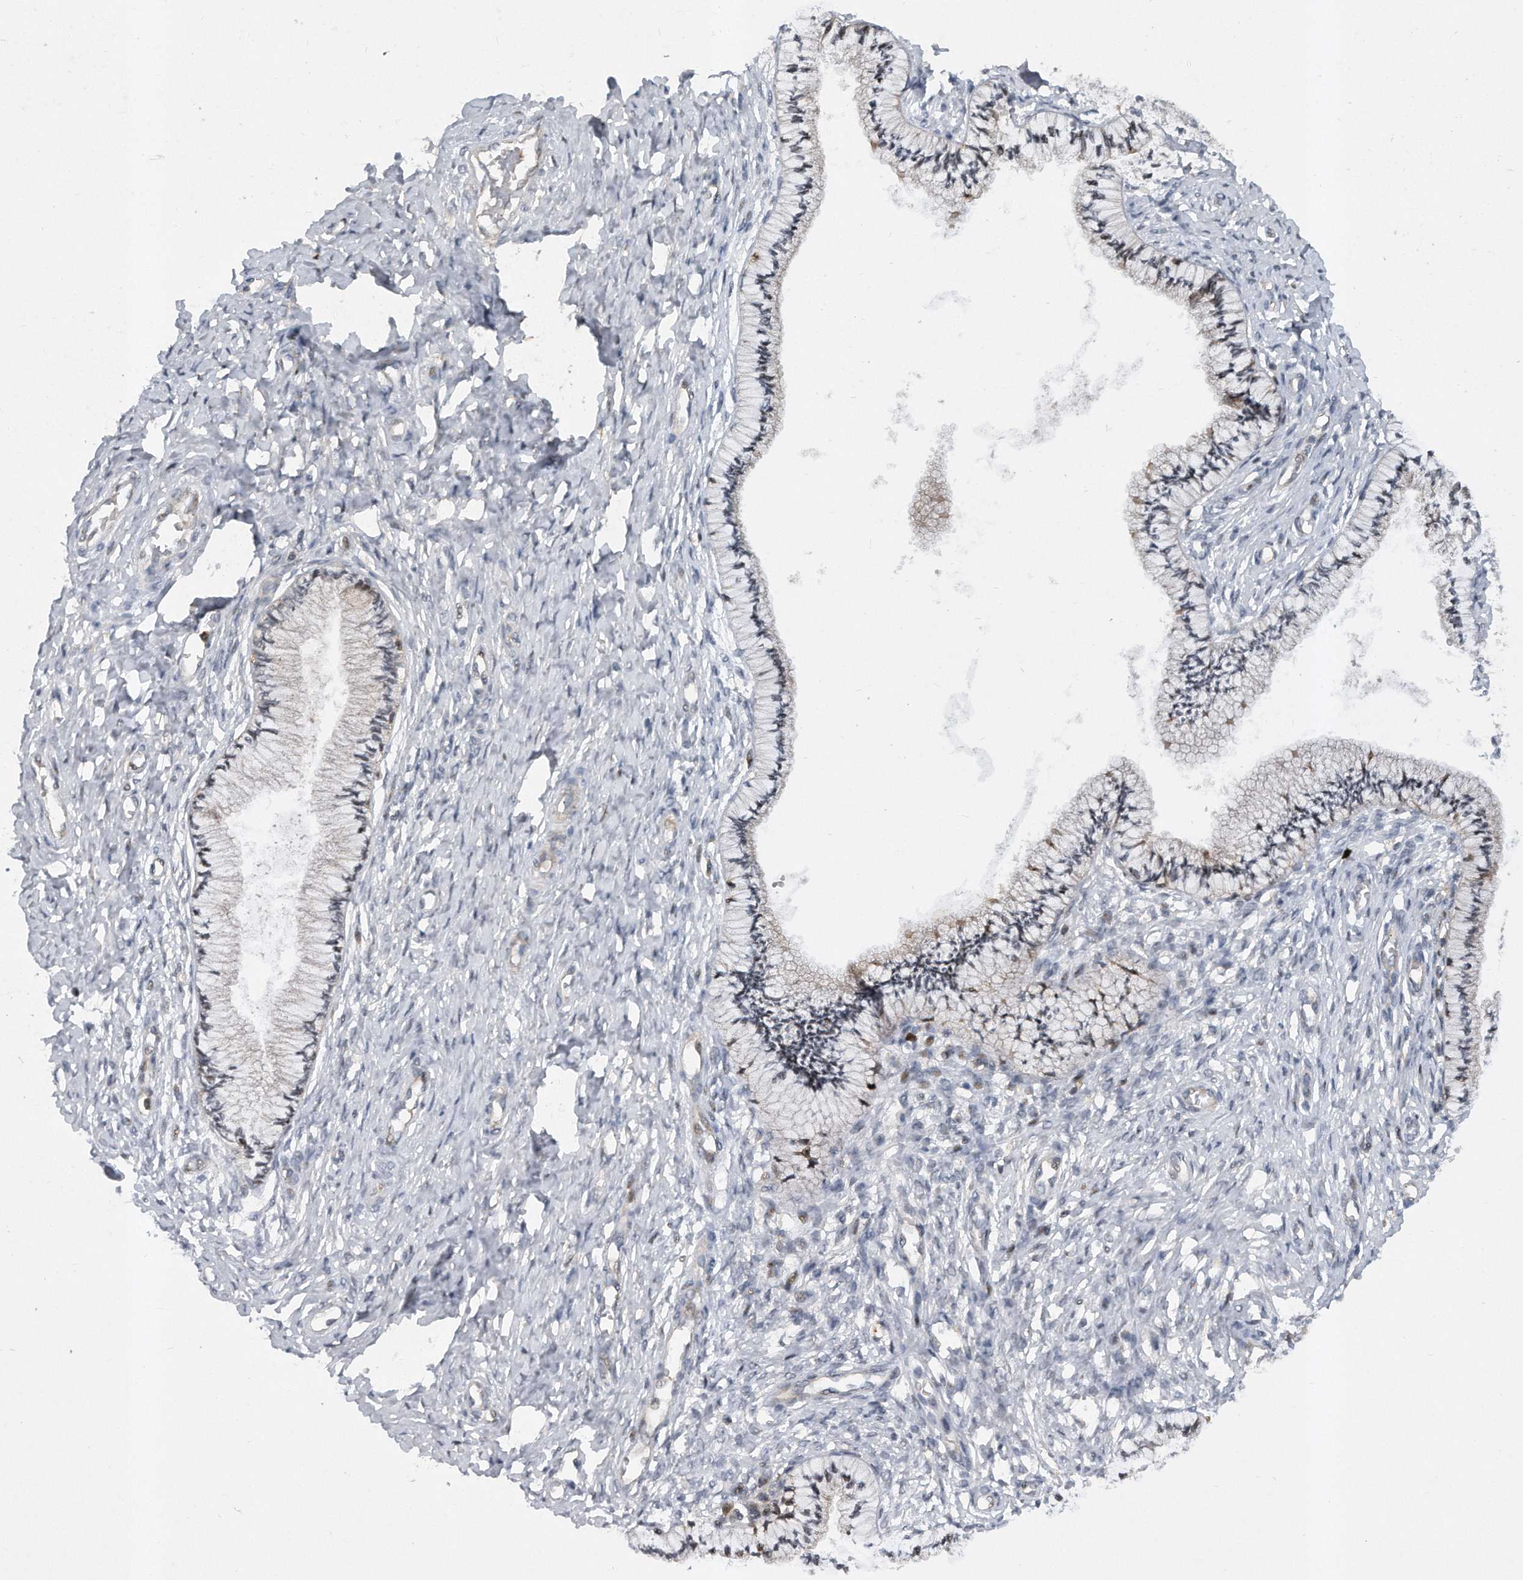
{"staining": {"intensity": "moderate", "quantity": "25%-75%", "location": "cytoplasmic/membranous"}, "tissue": "cervix", "cell_type": "Glandular cells", "image_type": "normal", "snomed": [{"axis": "morphology", "description": "Normal tissue, NOS"}, {"axis": "topography", "description": "Cervix"}], "caption": "High-magnification brightfield microscopy of unremarkable cervix stained with DAB (3,3'-diaminobenzidine) (brown) and counterstained with hematoxylin (blue). glandular cells exhibit moderate cytoplasmic/membranous expression is seen in approximately25%-75% of cells.", "gene": "PGBD2", "patient": {"sex": "female", "age": 36}}